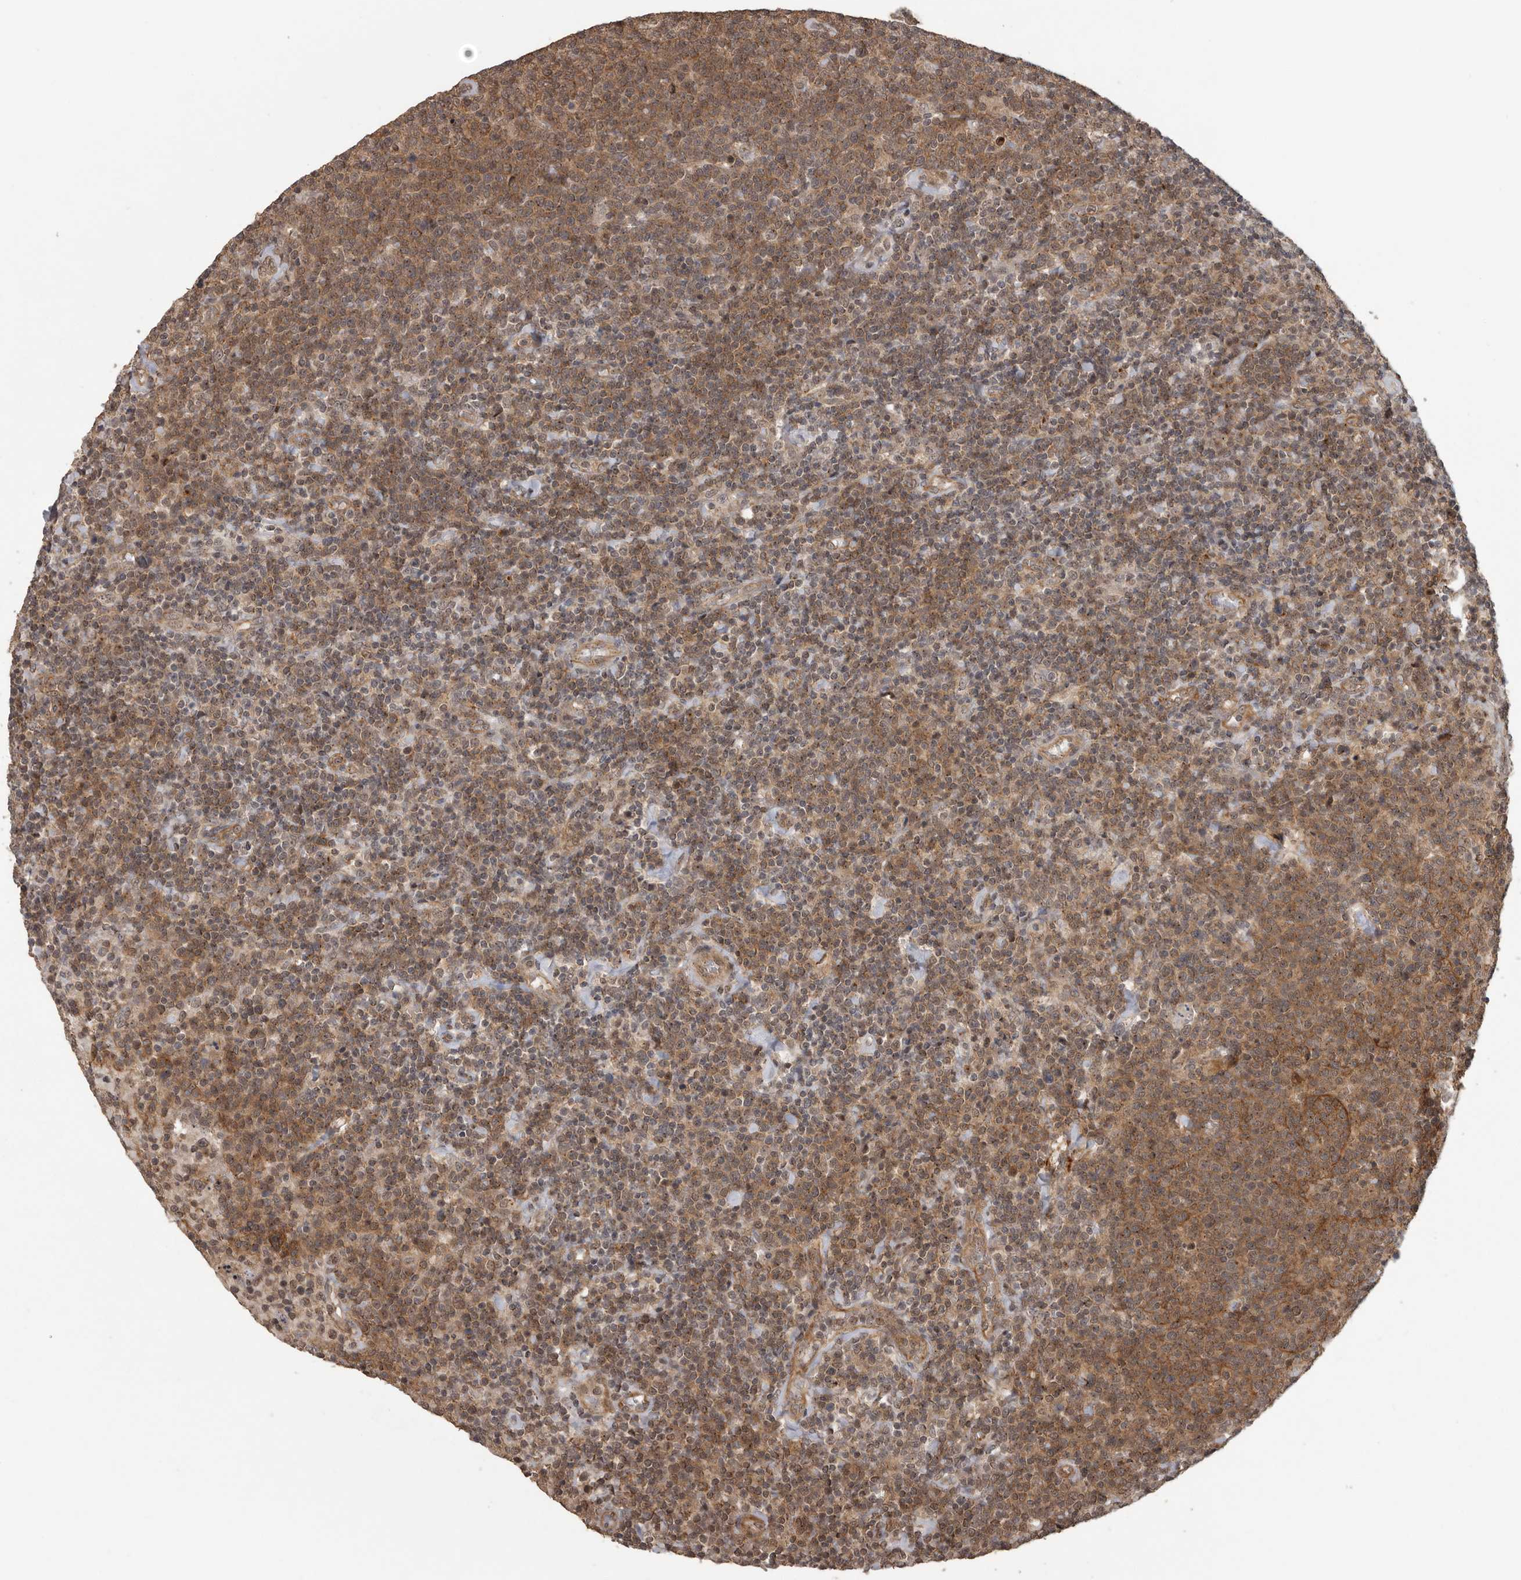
{"staining": {"intensity": "moderate", "quantity": ">75%", "location": "cytoplasmic/membranous,nuclear"}, "tissue": "lymphoma", "cell_type": "Tumor cells", "image_type": "cancer", "snomed": [{"axis": "morphology", "description": "Malignant lymphoma, non-Hodgkin's type, High grade"}, {"axis": "topography", "description": "Lymph node"}], "caption": "Lymphoma was stained to show a protein in brown. There is medium levels of moderate cytoplasmic/membranous and nuclear positivity in about >75% of tumor cells. (brown staining indicates protein expression, while blue staining denotes nuclei).", "gene": "CEP350", "patient": {"sex": "male", "age": 61}}